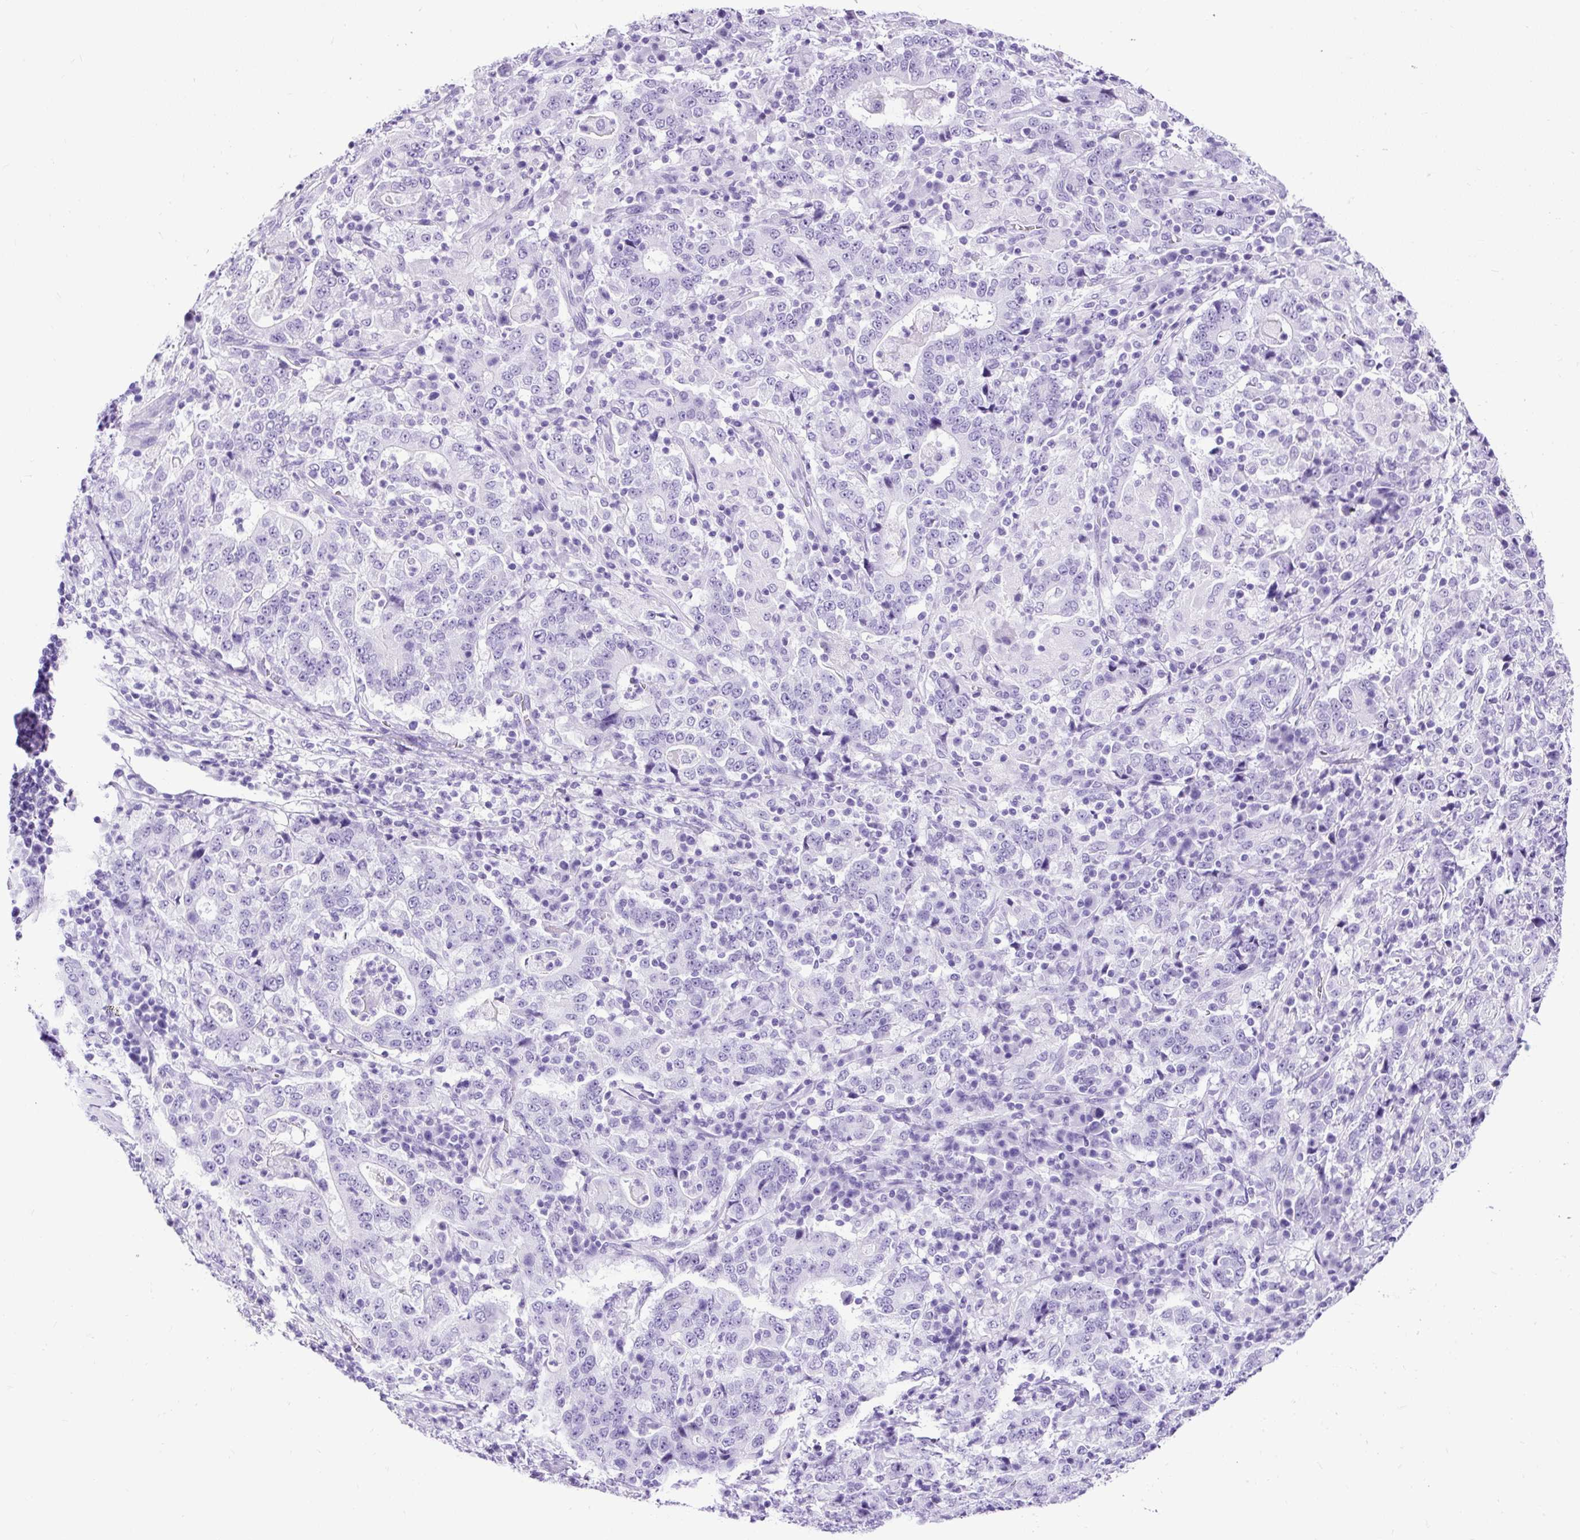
{"staining": {"intensity": "negative", "quantity": "none", "location": "none"}, "tissue": "stomach cancer", "cell_type": "Tumor cells", "image_type": "cancer", "snomed": [{"axis": "morphology", "description": "Normal tissue, NOS"}, {"axis": "morphology", "description": "Adenocarcinoma, NOS"}, {"axis": "topography", "description": "Stomach, upper"}, {"axis": "topography", "description": "Stomach"}], "caption": "Human adenocarcinoma (stomach) stained for a protein using immunohistochemistry displays no staining in tumor cells.", "gene": "CEL", "patient": {"sex": "male", "age": 59}}